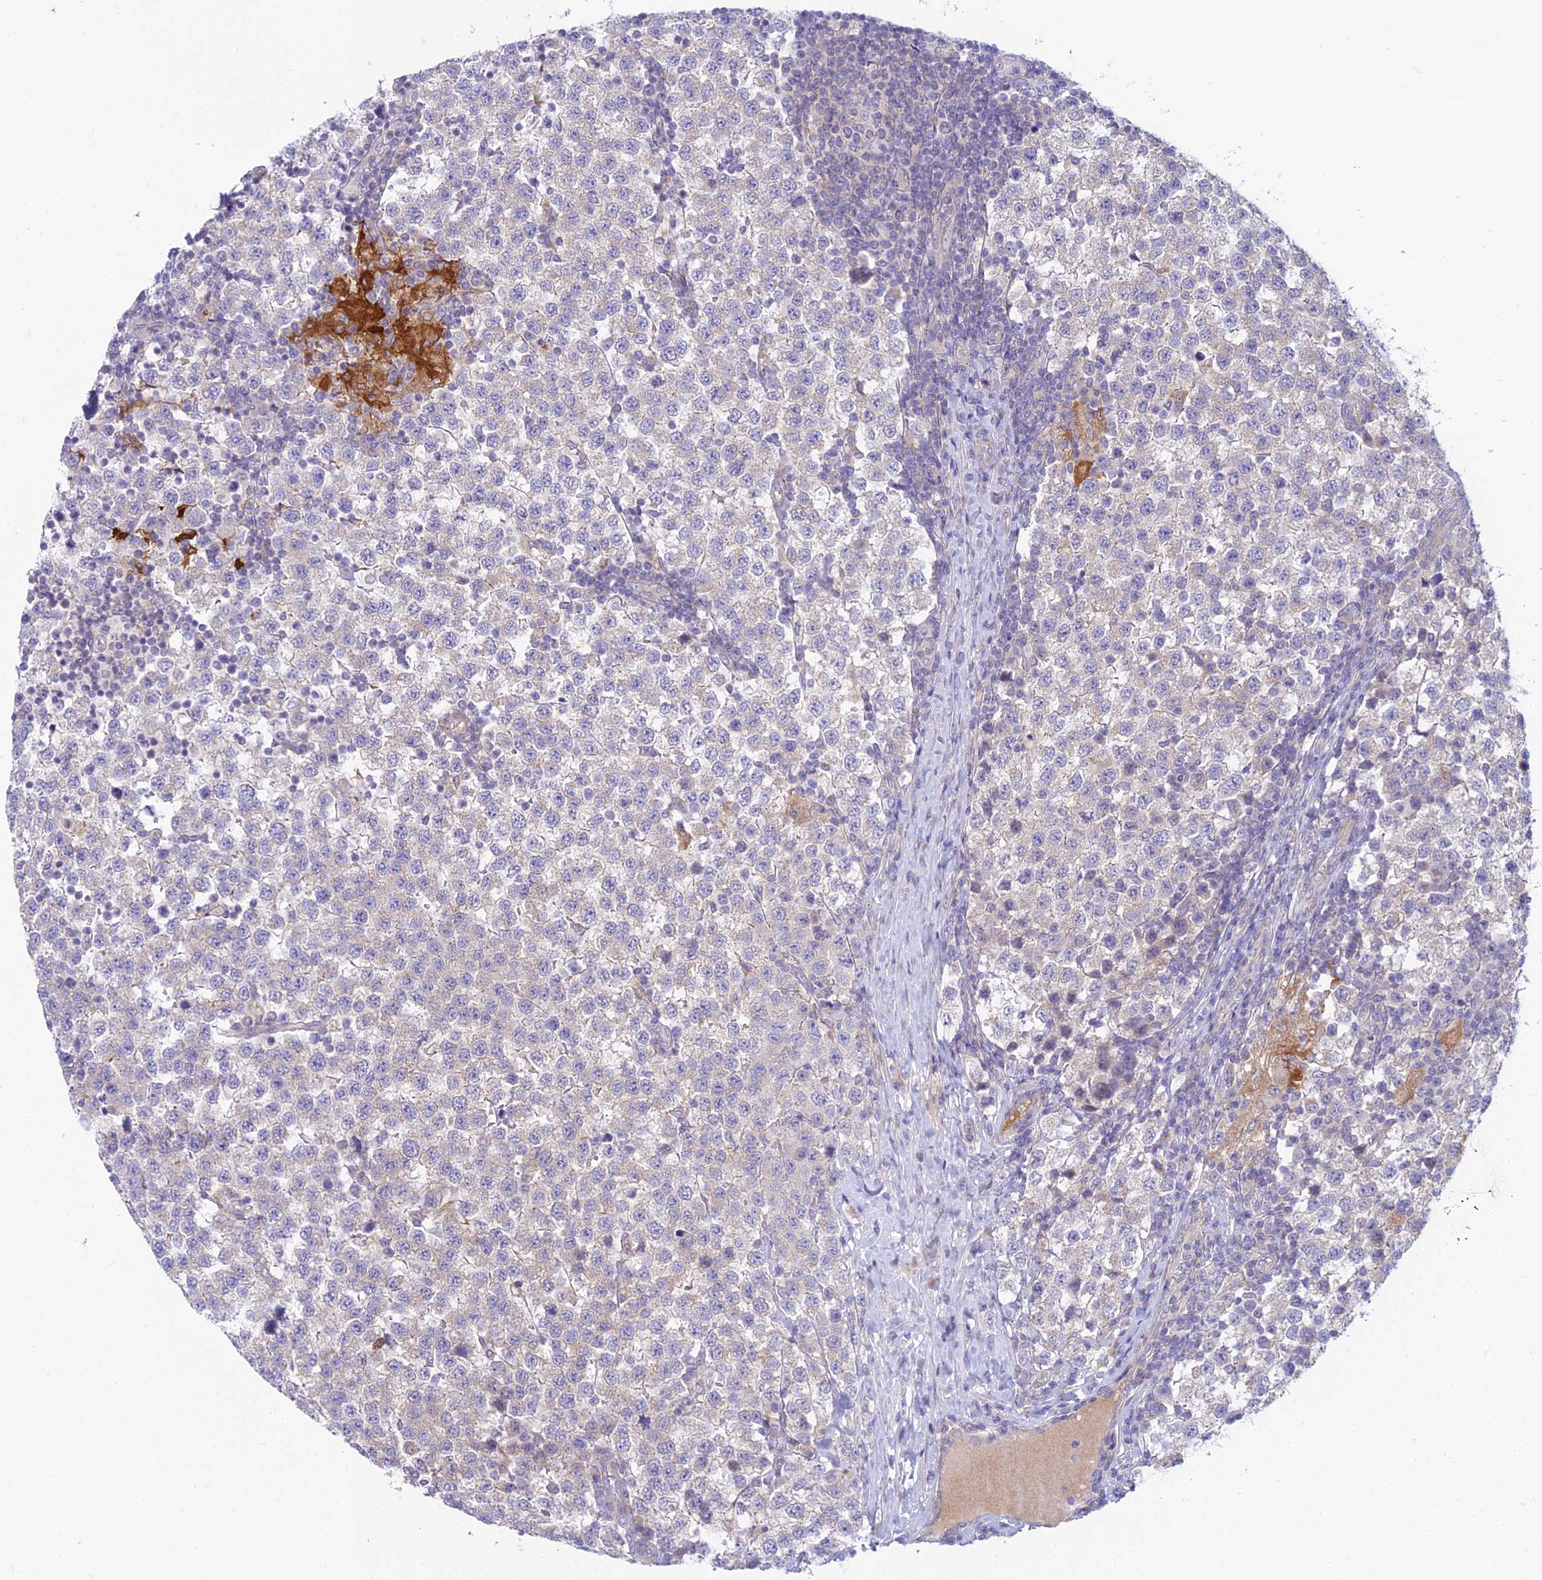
{"staining": {"intensity": "negative", "quantity": "none", "location": "none"}, "tissue": "testis cancer", "cell_type": "Tumor cells", "image_type": "cancer", "snomed": [{"axis": "morphology", "description": "Seminoma, NOS"}, {"axis": "topography", "description": "Testis"}], "caption": "The histopathology image reveals no staining of tumor cells in testis cancer (seminoma).", "gene": "DUS2", "patient": {"sex": "male", "age": 34}}